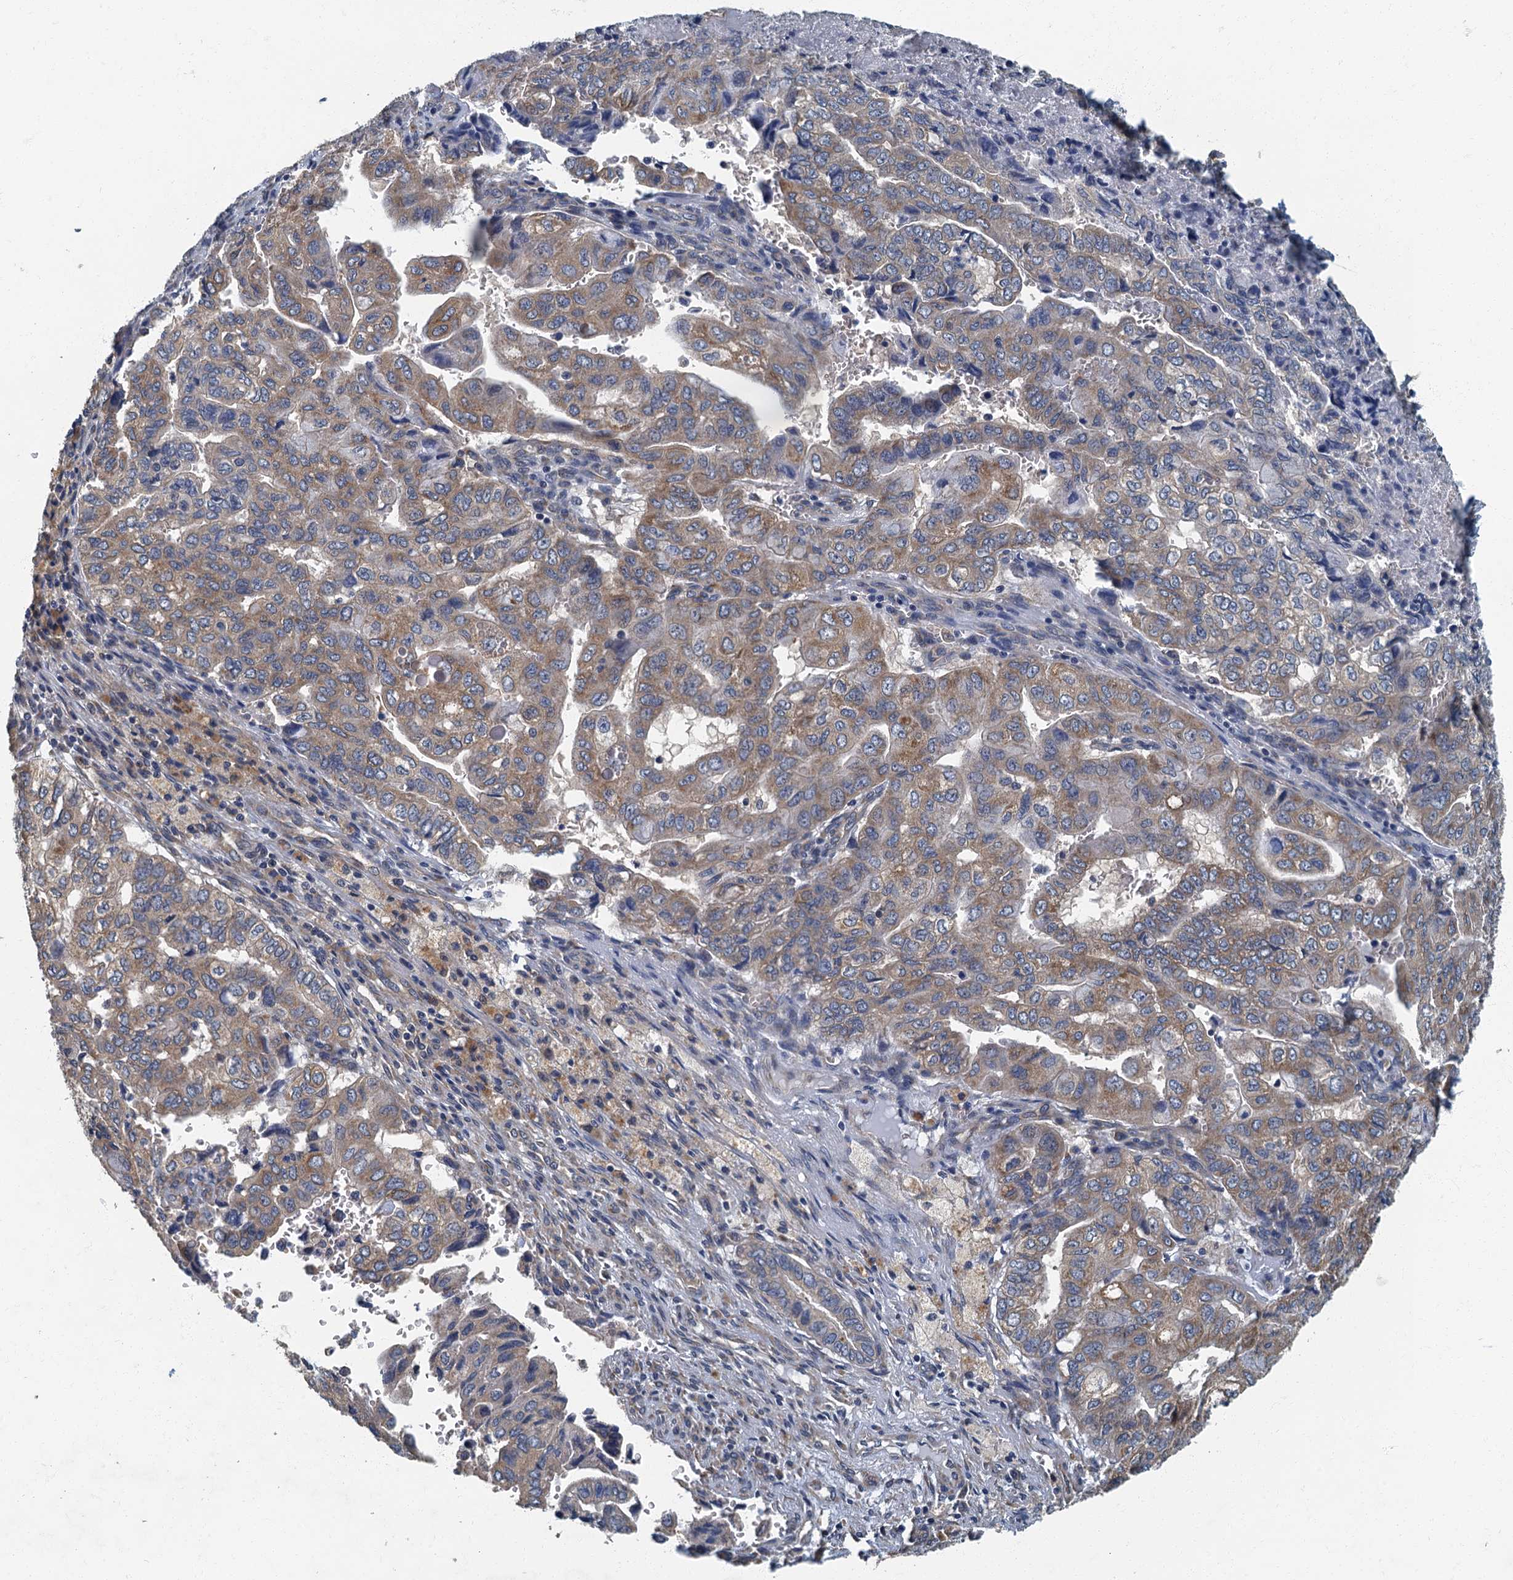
{"staining": {"intensity": "moderate", "quantity": "25%-75%", "location": "cytoplasmic/membranous"}, "tissue": "pancreatic cancer", "cell_type": "Tumor cells", "image_type": "cancer", "snomed": [{"axis": "morphology", "description": "Adenocarcinoma, NOS"}, {"axis": "topography", "description": "Pancreas"}], "caption": "The micrograph demonstrates a brown stain indicating the presence of a protein in the cytoplasmic/membranous of tumor cells in pancreatic cancer.", "gene": "DDX49", "patient": {"sex": "male", "age": 51}}